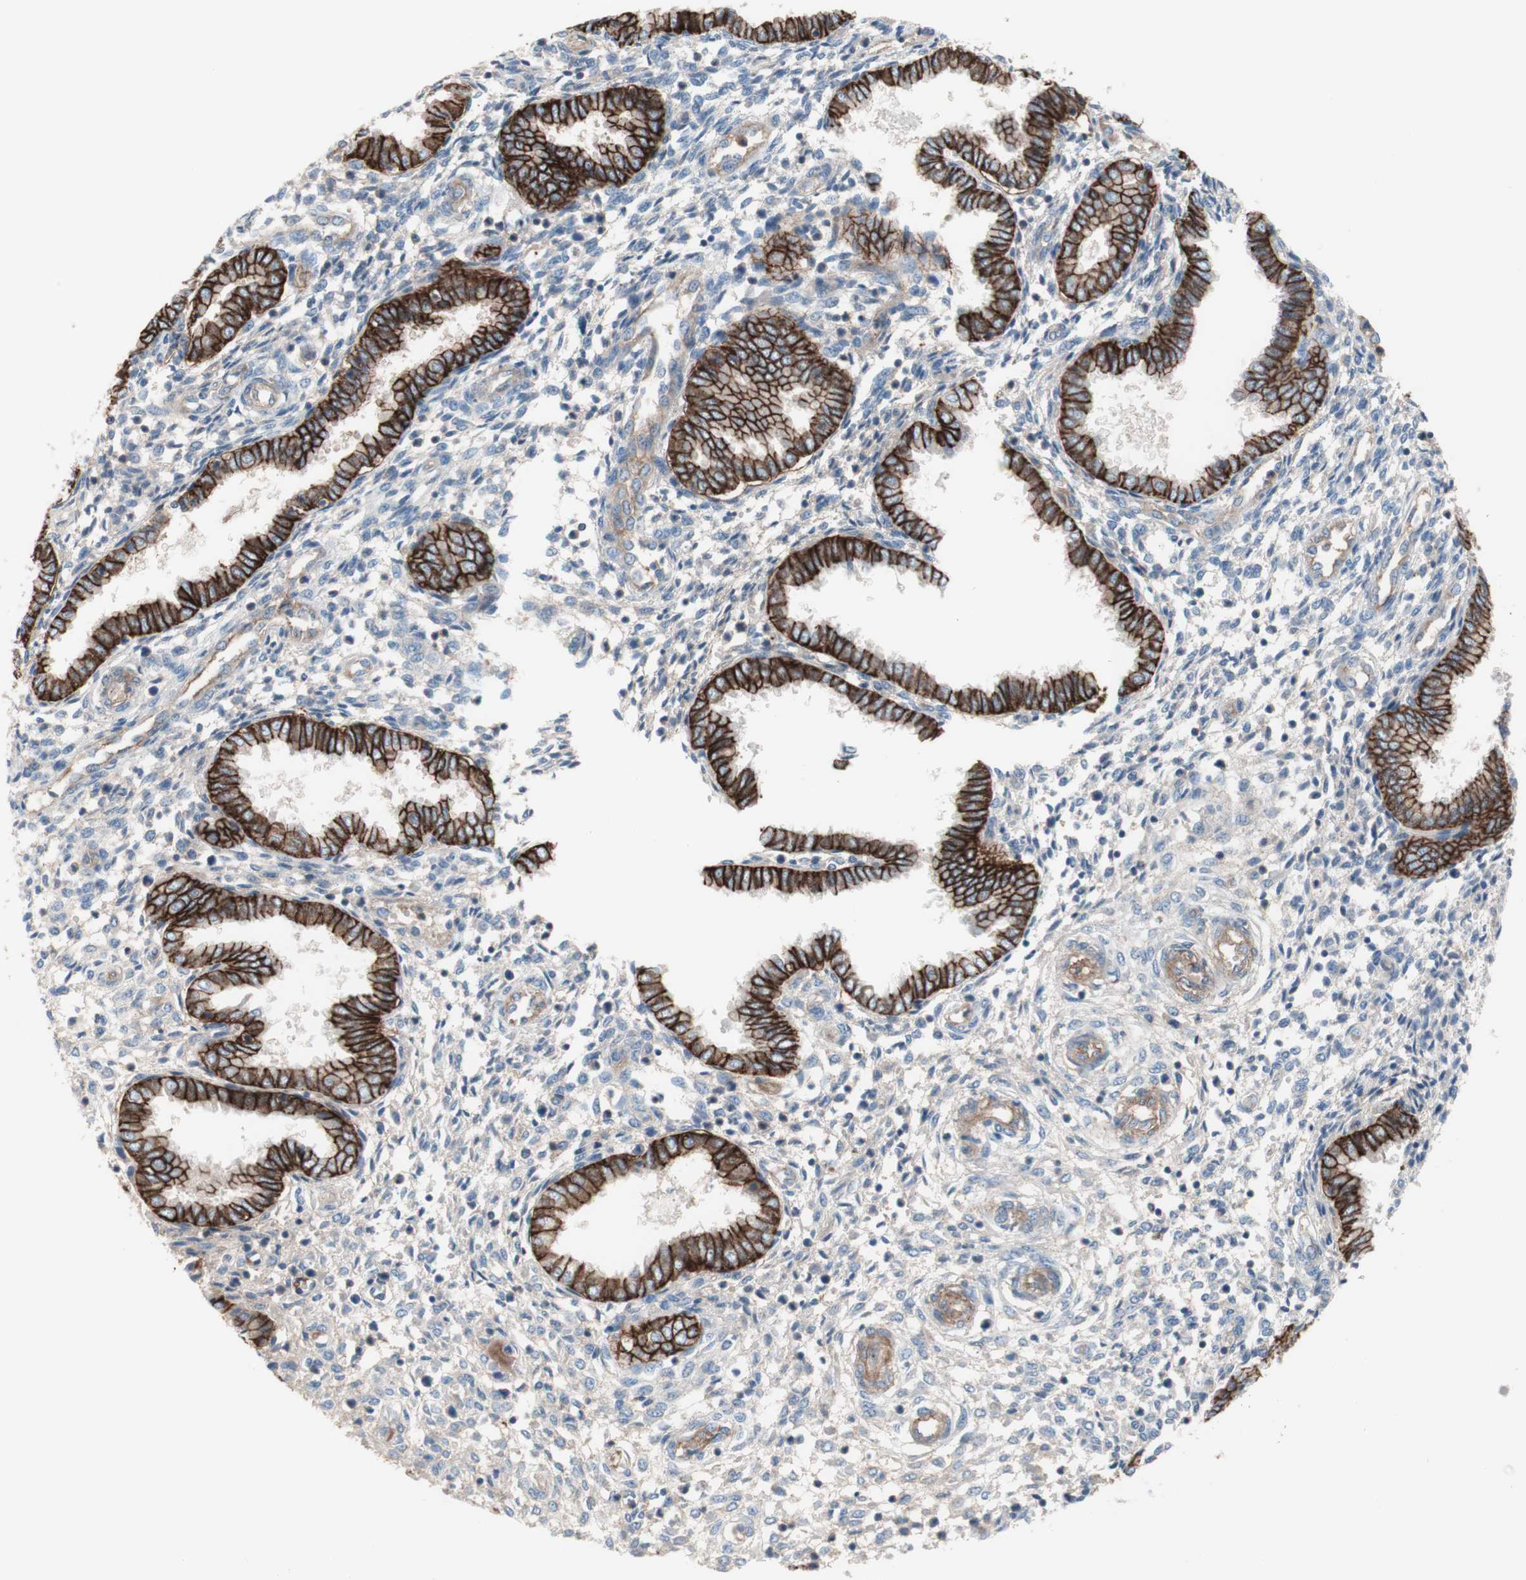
{"staining": {"intensity": "weak", "quantity": "25%-75%", "location": "cytoplasmic/membranous"}, "tissue": "endometrium", "cell_type": "Cells in endometrial stroma", "image_type": "normal", "snomed": [{"axis": "morphology", "description": "Normal tissue, NOS"}, {"axis": "topography", "description": "Endometrium"}], "caption": "Immunohistochemical staining of normal human endometrium demonstrates weak cytoplasmic/membranous protein positivity in approximately 25%-75% of cells in endometrial stroma. The protein is stained brown, and the nuclei are stained in blue (DAB IHC with brightfield microscopy, high magnification).", "gene": "CD46", "patient": {"sex": "female", "age": 33}}